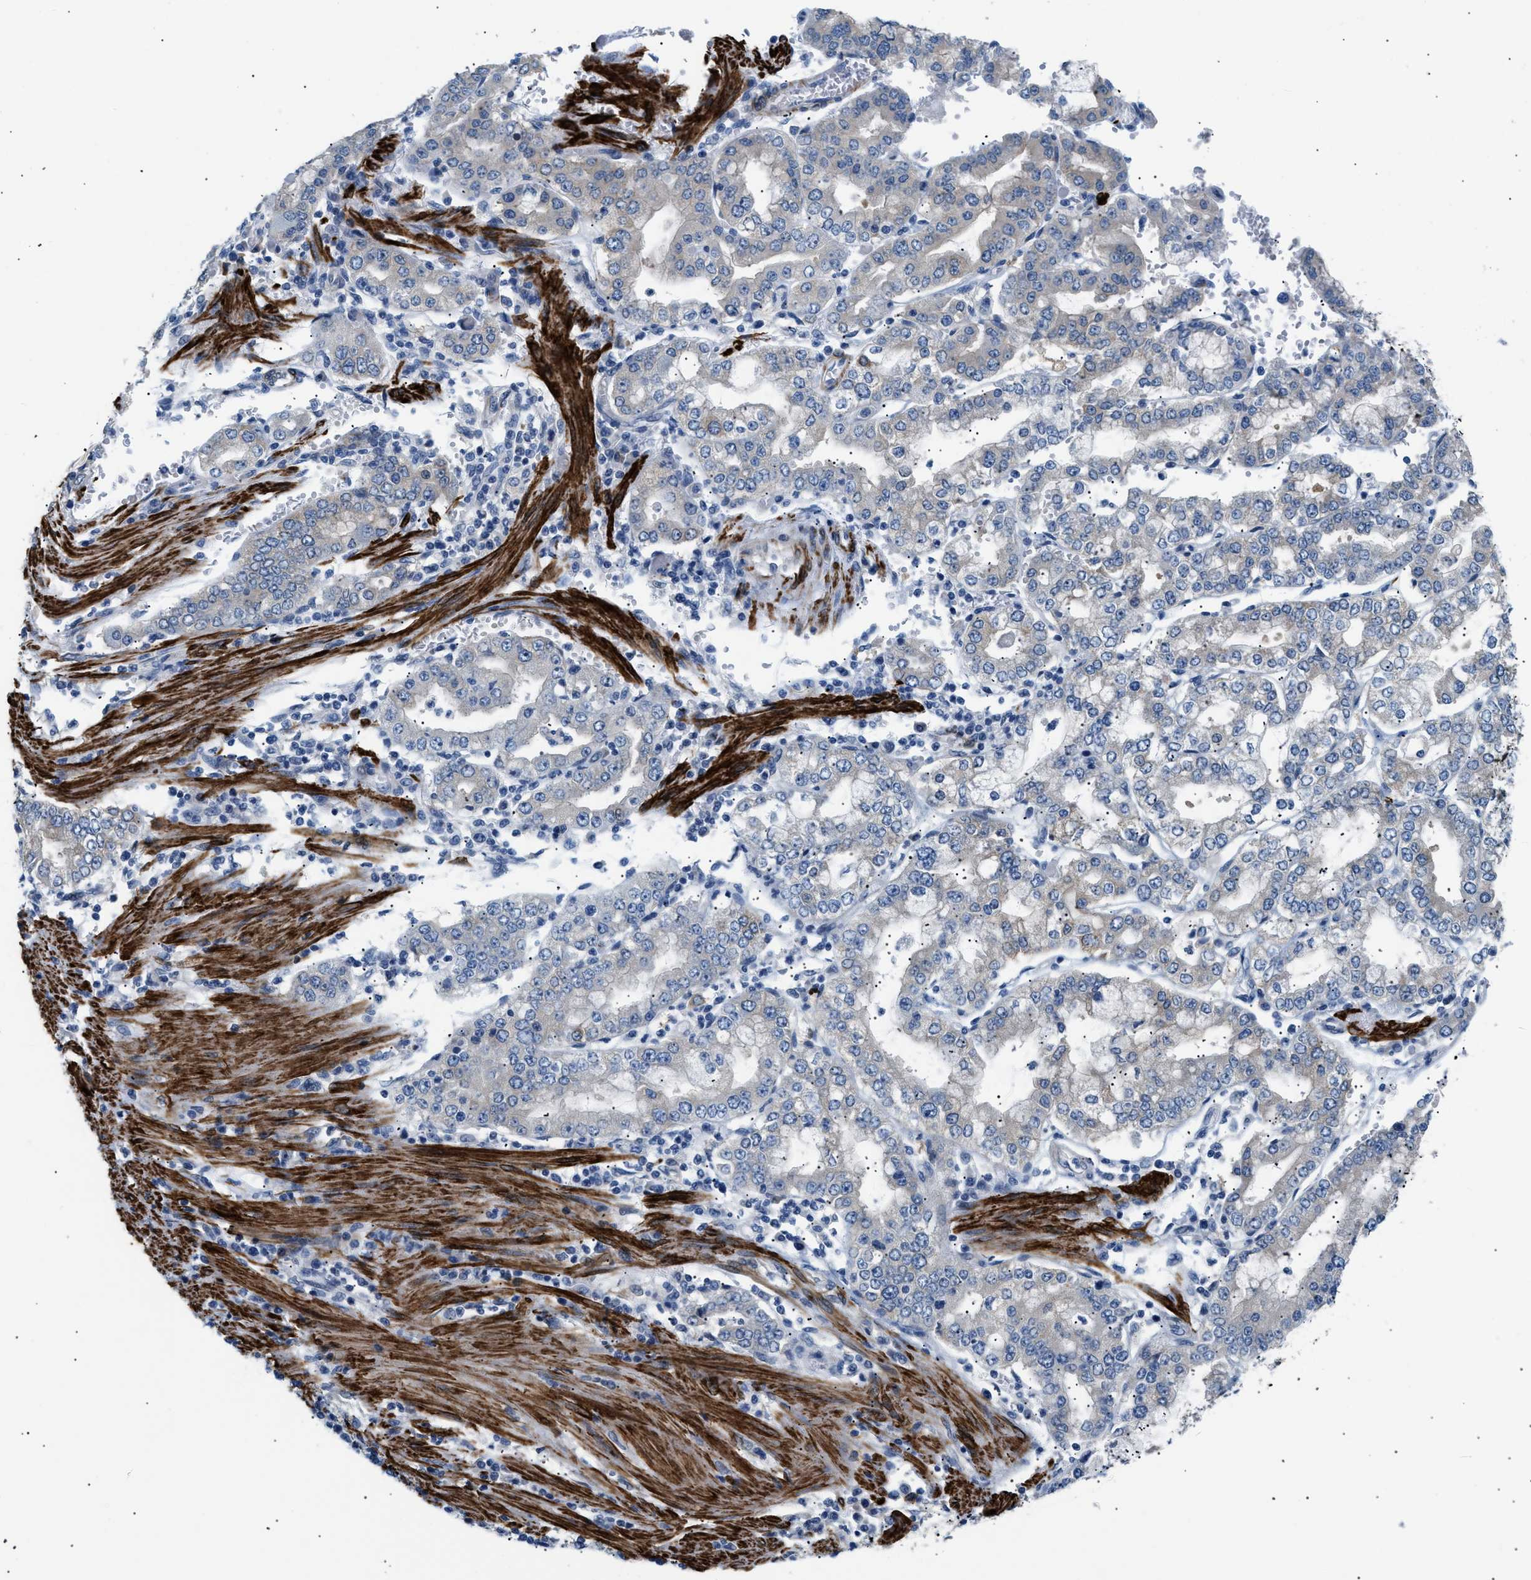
{"staining": {"intensity": "negative", "quantity": "none", "location": "none"}, "tissue": "stomach cancer", "cell_type": "Tumor cells", "image_type": "cancer", "snomed": [{"axis": "morphology", "description": "Adenocarcinoma, NOS"}, {"axis": "topography", "description": "Stomach"}], "caption": "Protein analysis of stomach cancer (adenocarcinoma) demonstrates no significant expression in tumor cells. The staining is performed using DAB (3,3'-diaminobenzidine) brown chromogen with nuclei counter-stained in using hematoxylin.", "gene": "ICA1", "patient": {"sex": "male", "age": 76}}